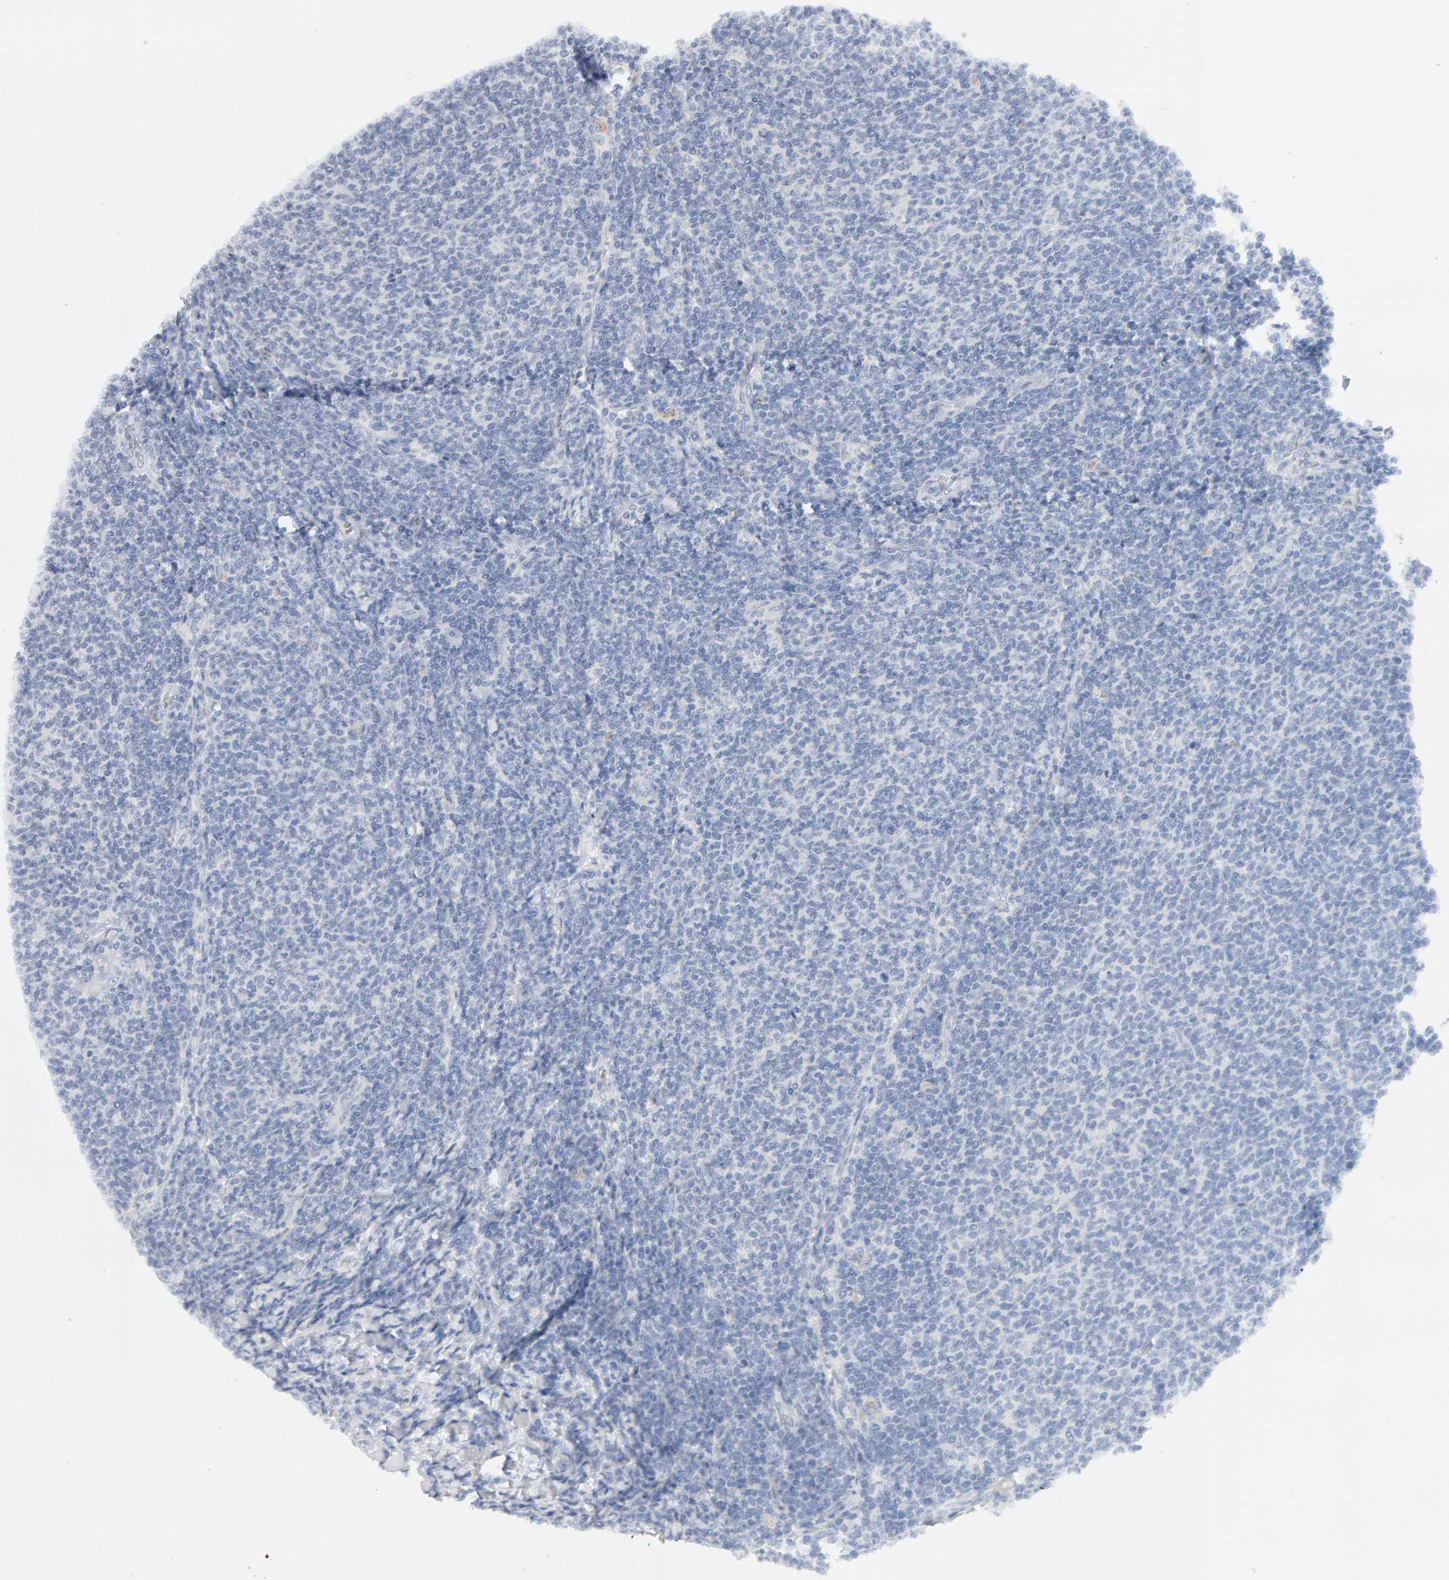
{"staining": {"intensity": "negative", "quantity": "none", "location": "none"}, "tissue": "lymphoma", "cell_type": "Tumor cells", "image_type": "cancer", "snomed": [{"axis": "morphology", "description": "Malignant lymphoma, non-Hodgkin's type, Low grade"}, {"axis": "topography", "description": "Lymph node"}], "caption": "DAB (3,3'-diaminobenzidine) immunohistochemical staining of human lymphoma reveals no significant staining in tumor cells.", "gene": "METRNL", "patient": {"sex": "male", "age": 66}}